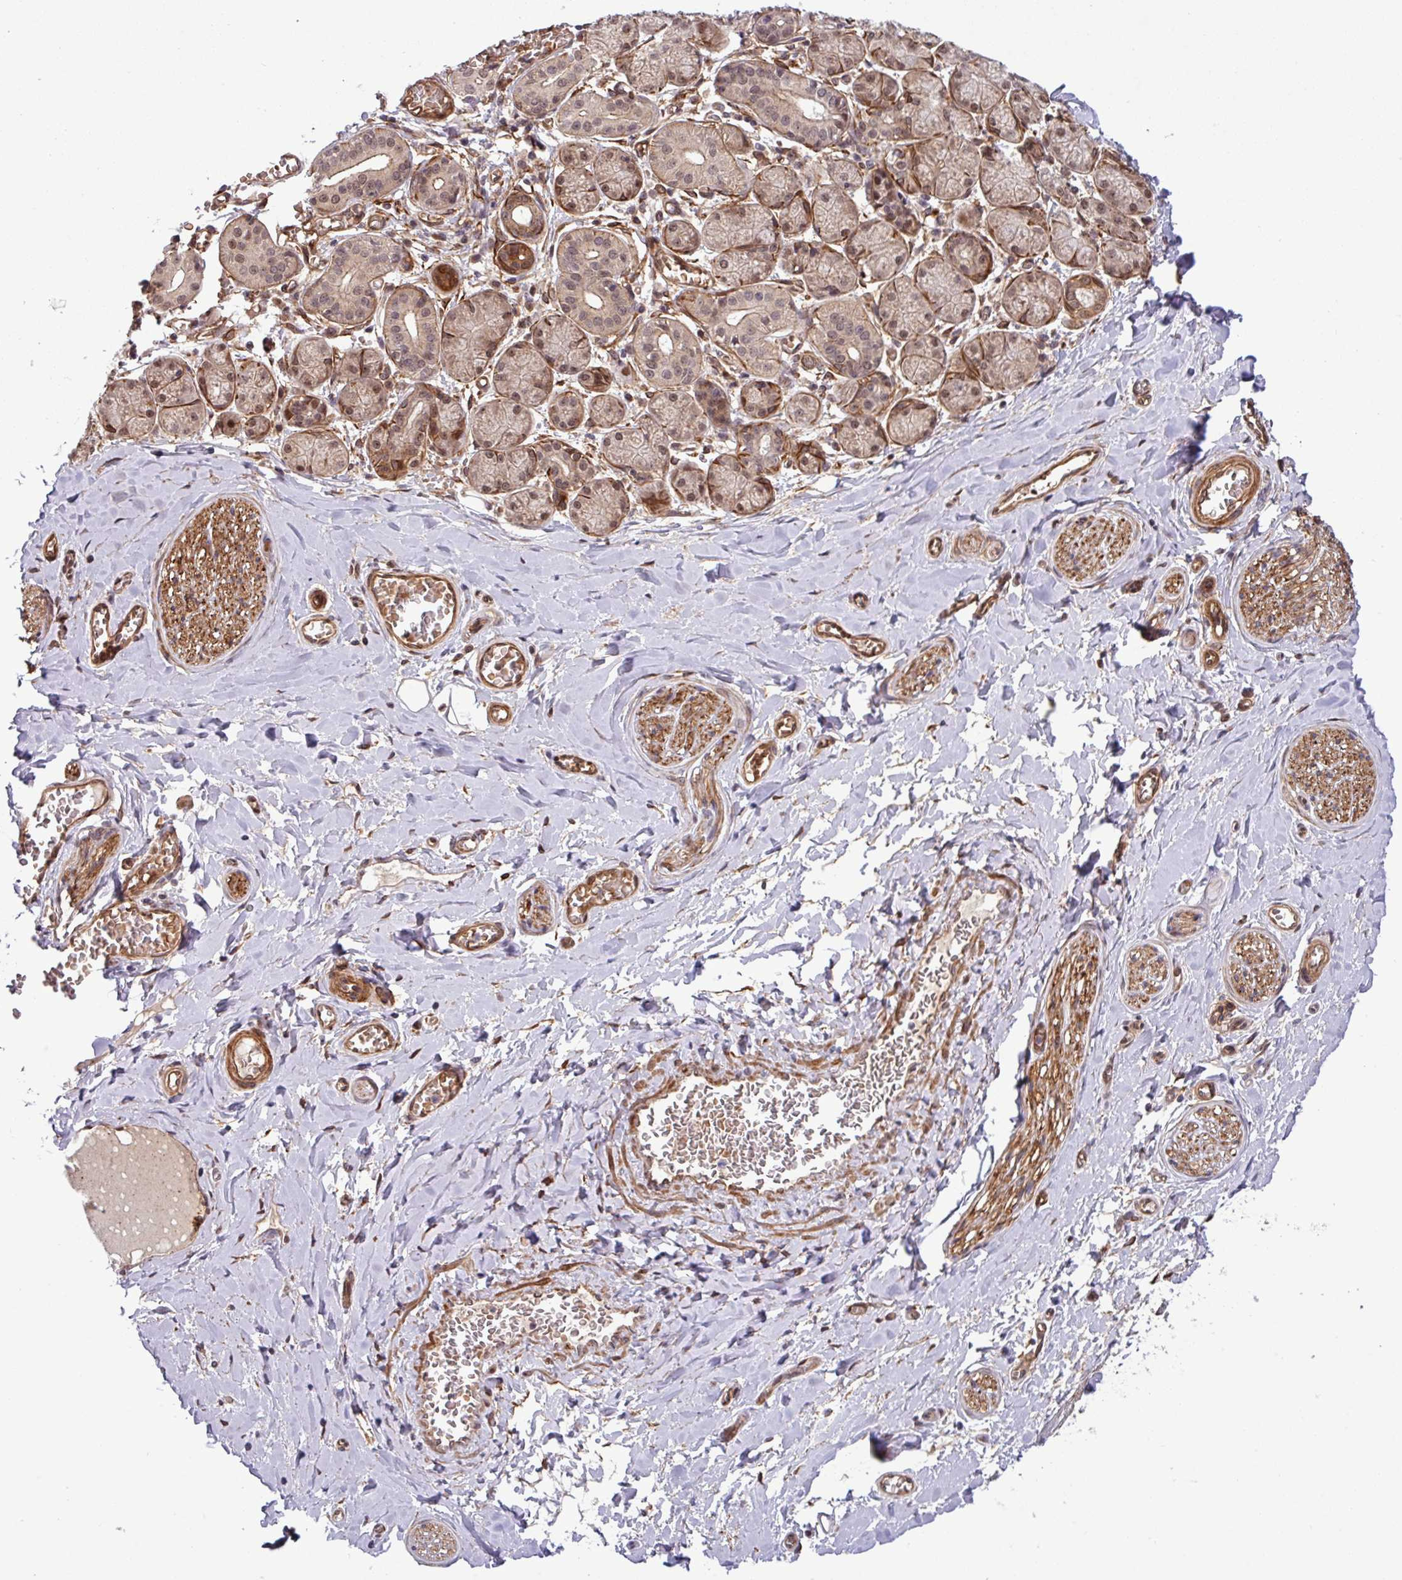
{"staining": {"intensity": "negative", "quantity": "none", "location": "none"}, "tissue": "adipose tissue", "cell_type": "Adipocytes", "image_type": "normal", "snomed": [{"axis": "morphology", "description": "Normal tissue, NOS"}, {"axis": "topography", "description": "Salivary gland"}, {"axis": "topography", "description": "Peripheral nerve tissue"}], "caption": "Immunohistochemistry image of benign adipose tissue: human adipose tissue stained with DAB (3,3'-diaminobenzidine) displays no significant protein positivity in adipocytes.", "gene": "C7orf50", "patient": {"sex": "female", "age": 24}}